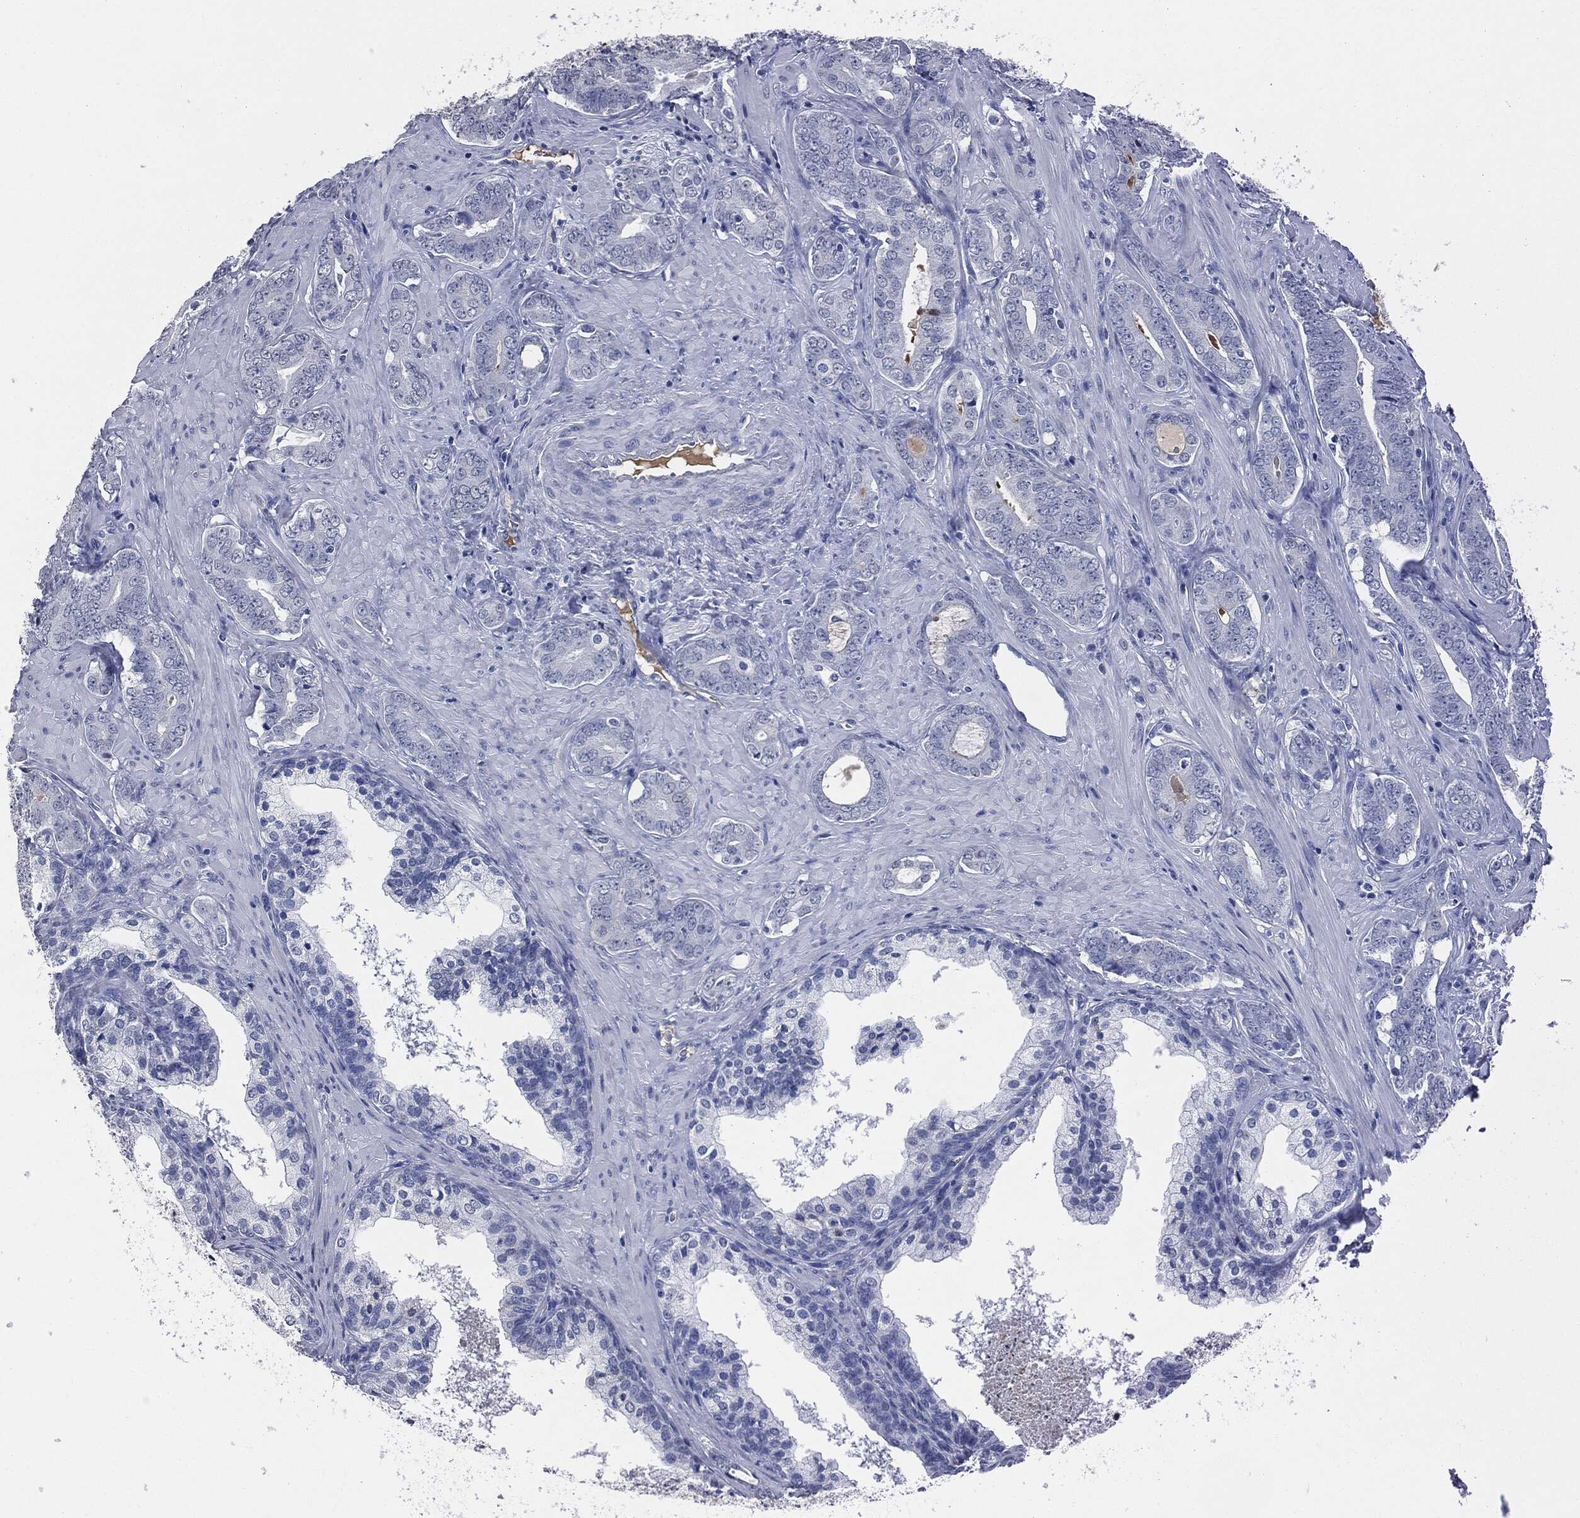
{"staining": {"intensity": "negative", "quantity": "none", "location": "none"}, "tissue": "prostate cancer", "cell_type": "Tumor cells", "image_type": "cancer", "snomed": [{"axis": "morphology", "description": "Adenocarcinoma, NOS"}, {"axis": "topography", "description": "Prostate"}], "caption": "Prostate cancer (adenocarcinoma) was stained to show a protein in brown. There is no significant expression in tumor cells. (DAB IHC visualized using brightfield microscopy, high magnification).", "gene": "SIGLEC7", "patient": {"sex": "male", "age": 55}}